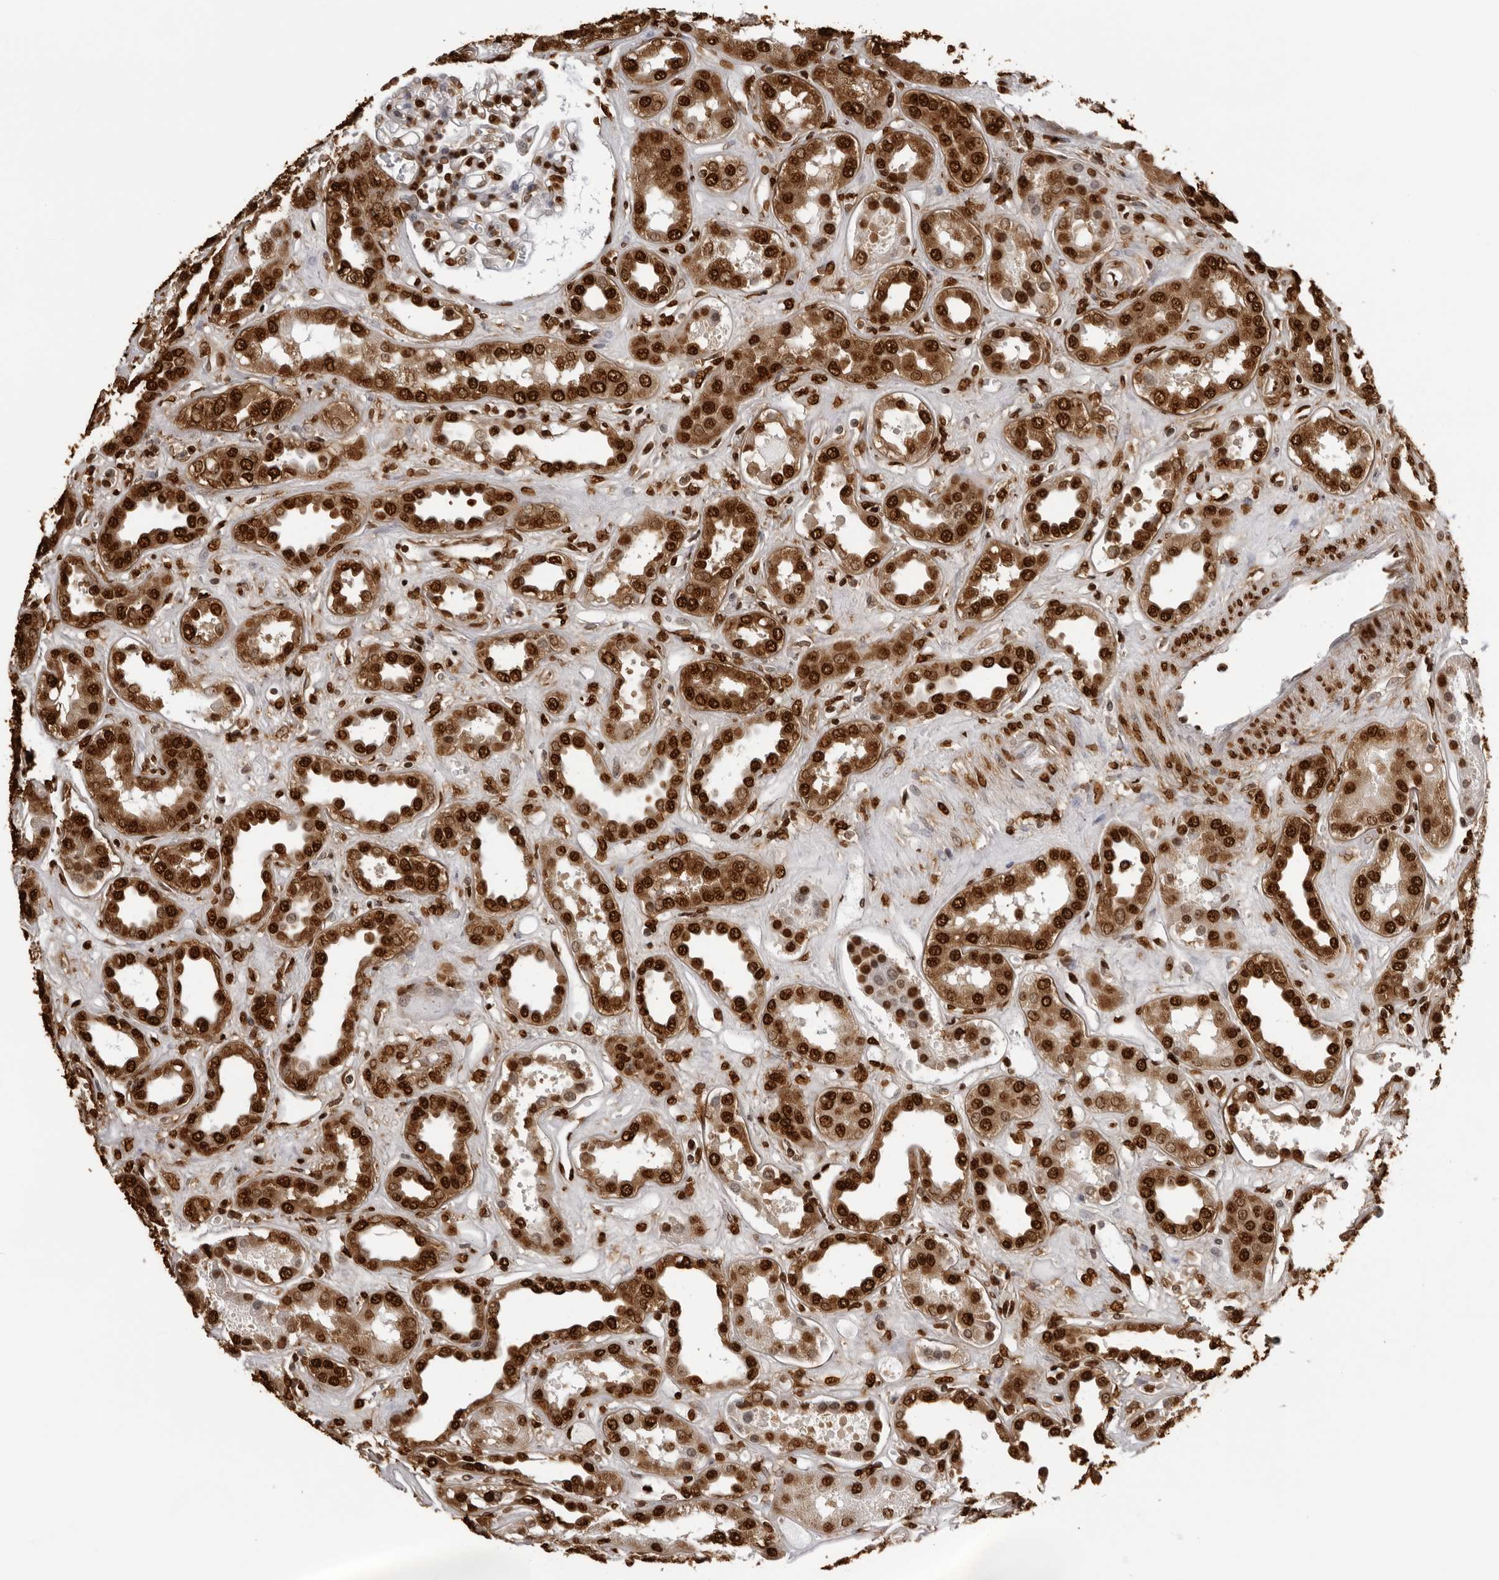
{"staining": {"intensity": "strong", "quantity": ">75%", "location": "nuclear"}, "tissue": "kidney", "cell_type": "Cells in glomeruli", "image_type": "normal", "snomed": [{"axis": "morphology", "description": "Normal tissue, NOS"}, {"axis": "topography", "description": "Kidney"}], "caption": "Immunohistochemical staining of unremarkable kidney displays strong nuclear protein staining in about >75% of cells in glomeruli.", "gene": "ZFP91", "patient": {"sex": "male", "age": 59}}